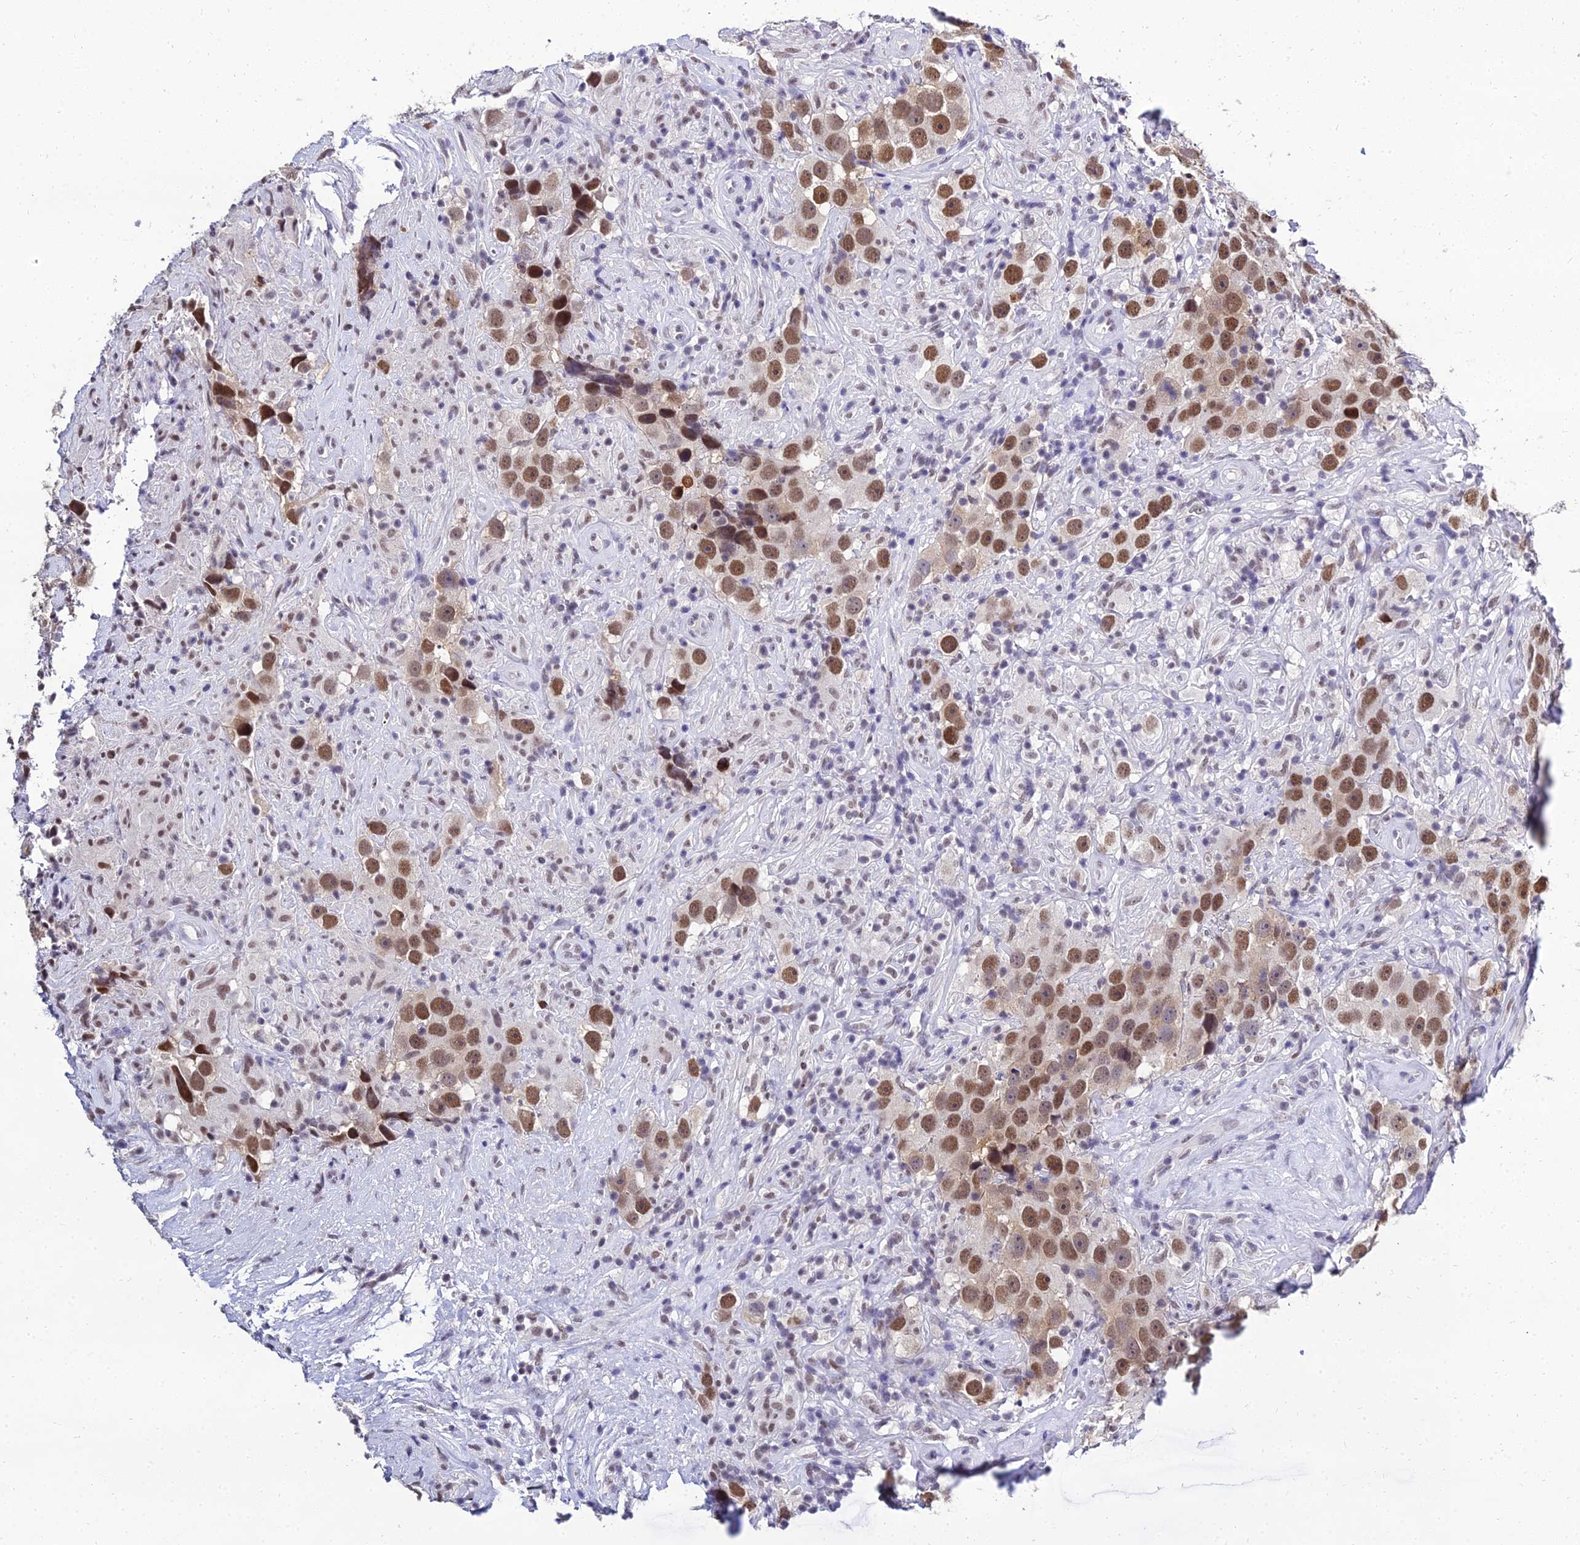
{"staining": {"intensity": "moderate", "quantity": ">75%", "location": "nuclear"}, "tissue": "testis cancer", "cell_type": "Tumor cells", "image_type": "cancer", "snomed": [{"axis": "morphology", "description": "Seminoma, NOS"}, {"axis": "topography", "description": "Testis"}], "caption": "The histopathology image reveals staining of testis cancer (seminoma), revealing moderate nuclear protein positivity (brown color) within tumor cells.", "gene": "PPP4R2", "patient": {"sex": "male", "age": 49}}